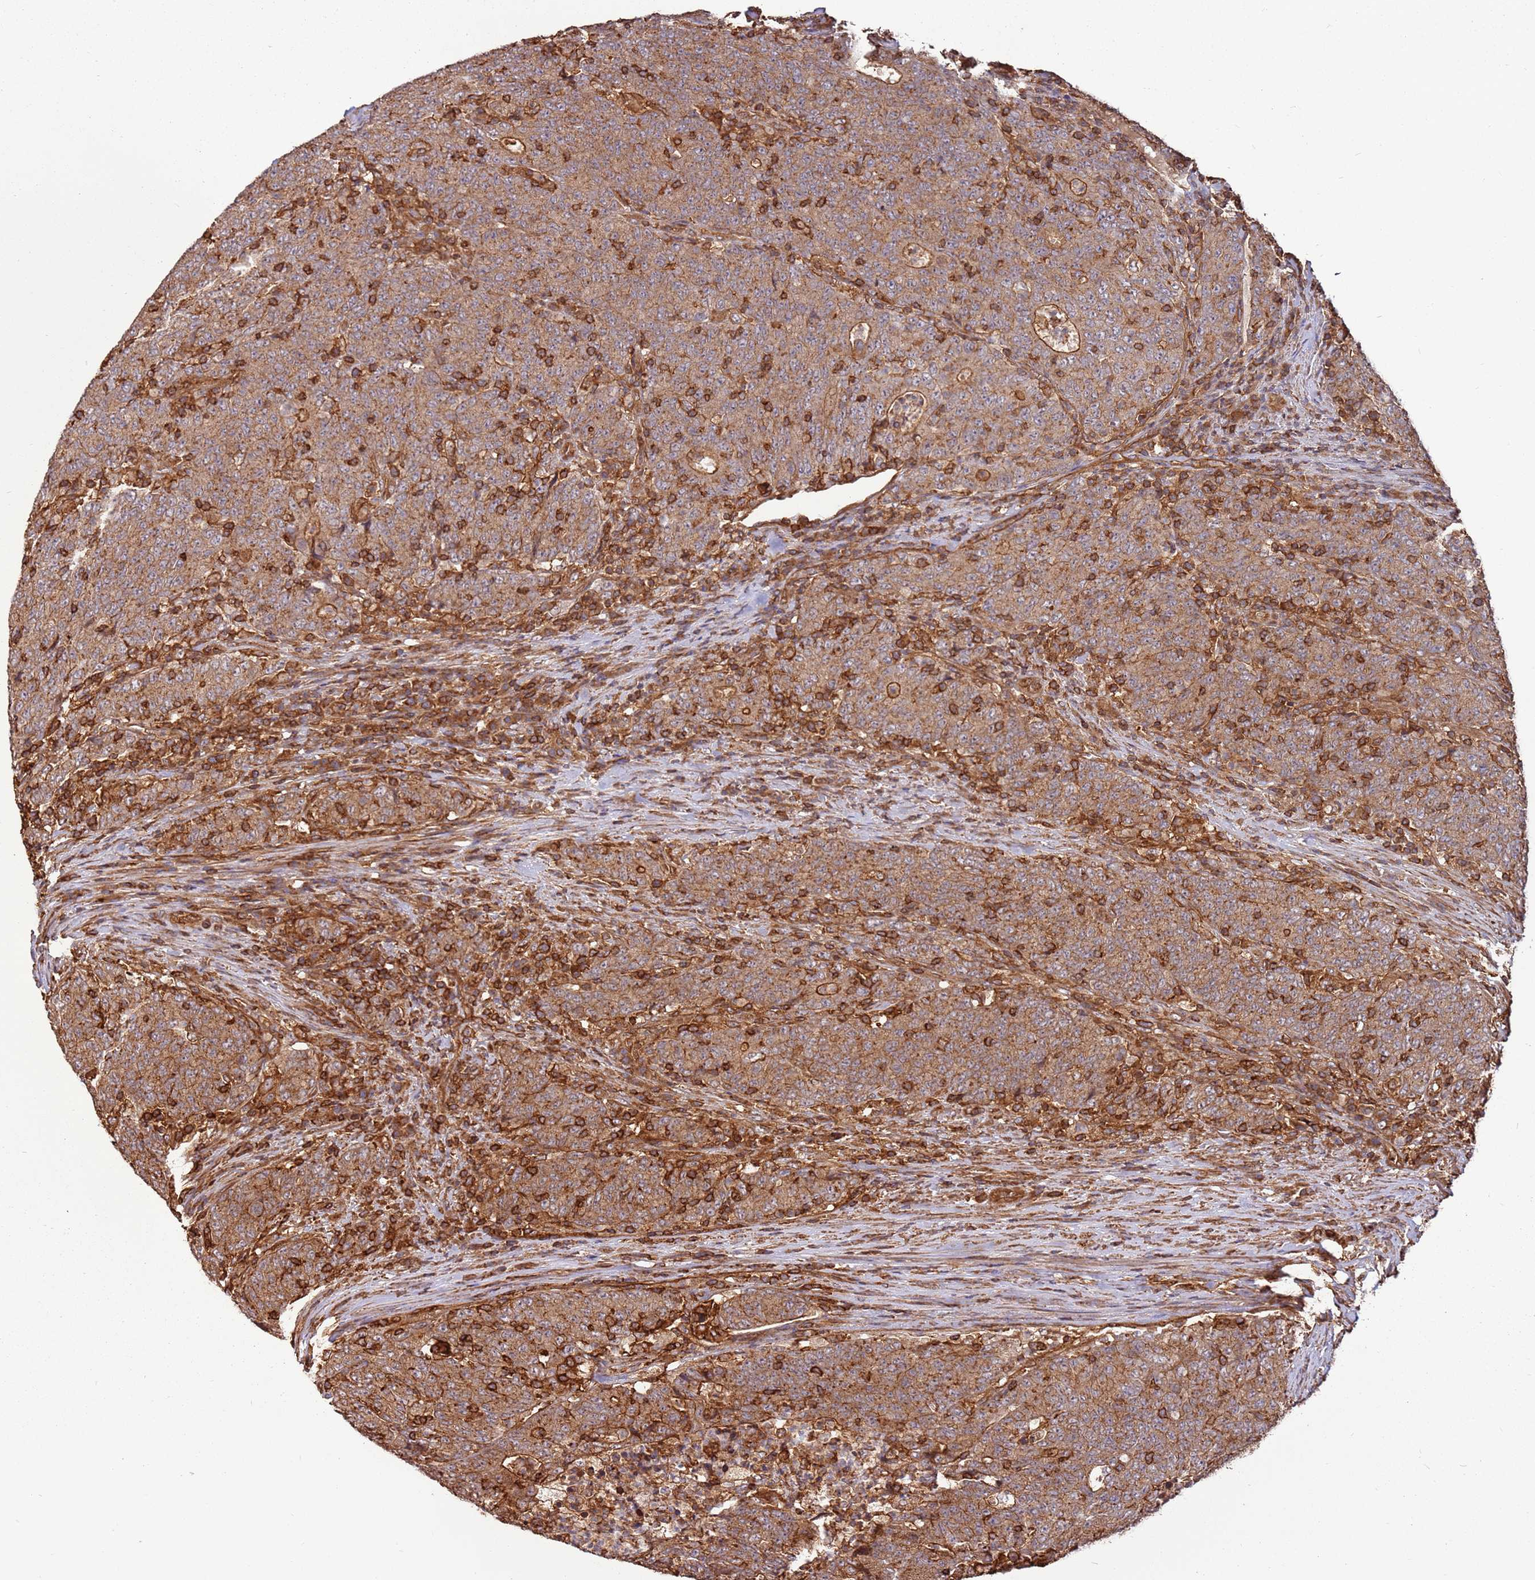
{"staining": {"intensity": "moderate", "quantity": ">75%", "location": "cytoplasmic/membranous"}, "tissue": "colorectal cancer", "cell_type": "Tumor cells", "image_type": "cancer", "snomed": [{"axis": "morphology", "description": "Adenocarcinoma, NOS"}, {"axis": "topography", "description": "Colon"}], "caption": "Moderate cytoplasmic/membranous positivity is seen in approximately >75% of tumor cells in colorectal cancer.", "gene": "ACVR2A", "patient": {"sex": "female", "age": 75}}